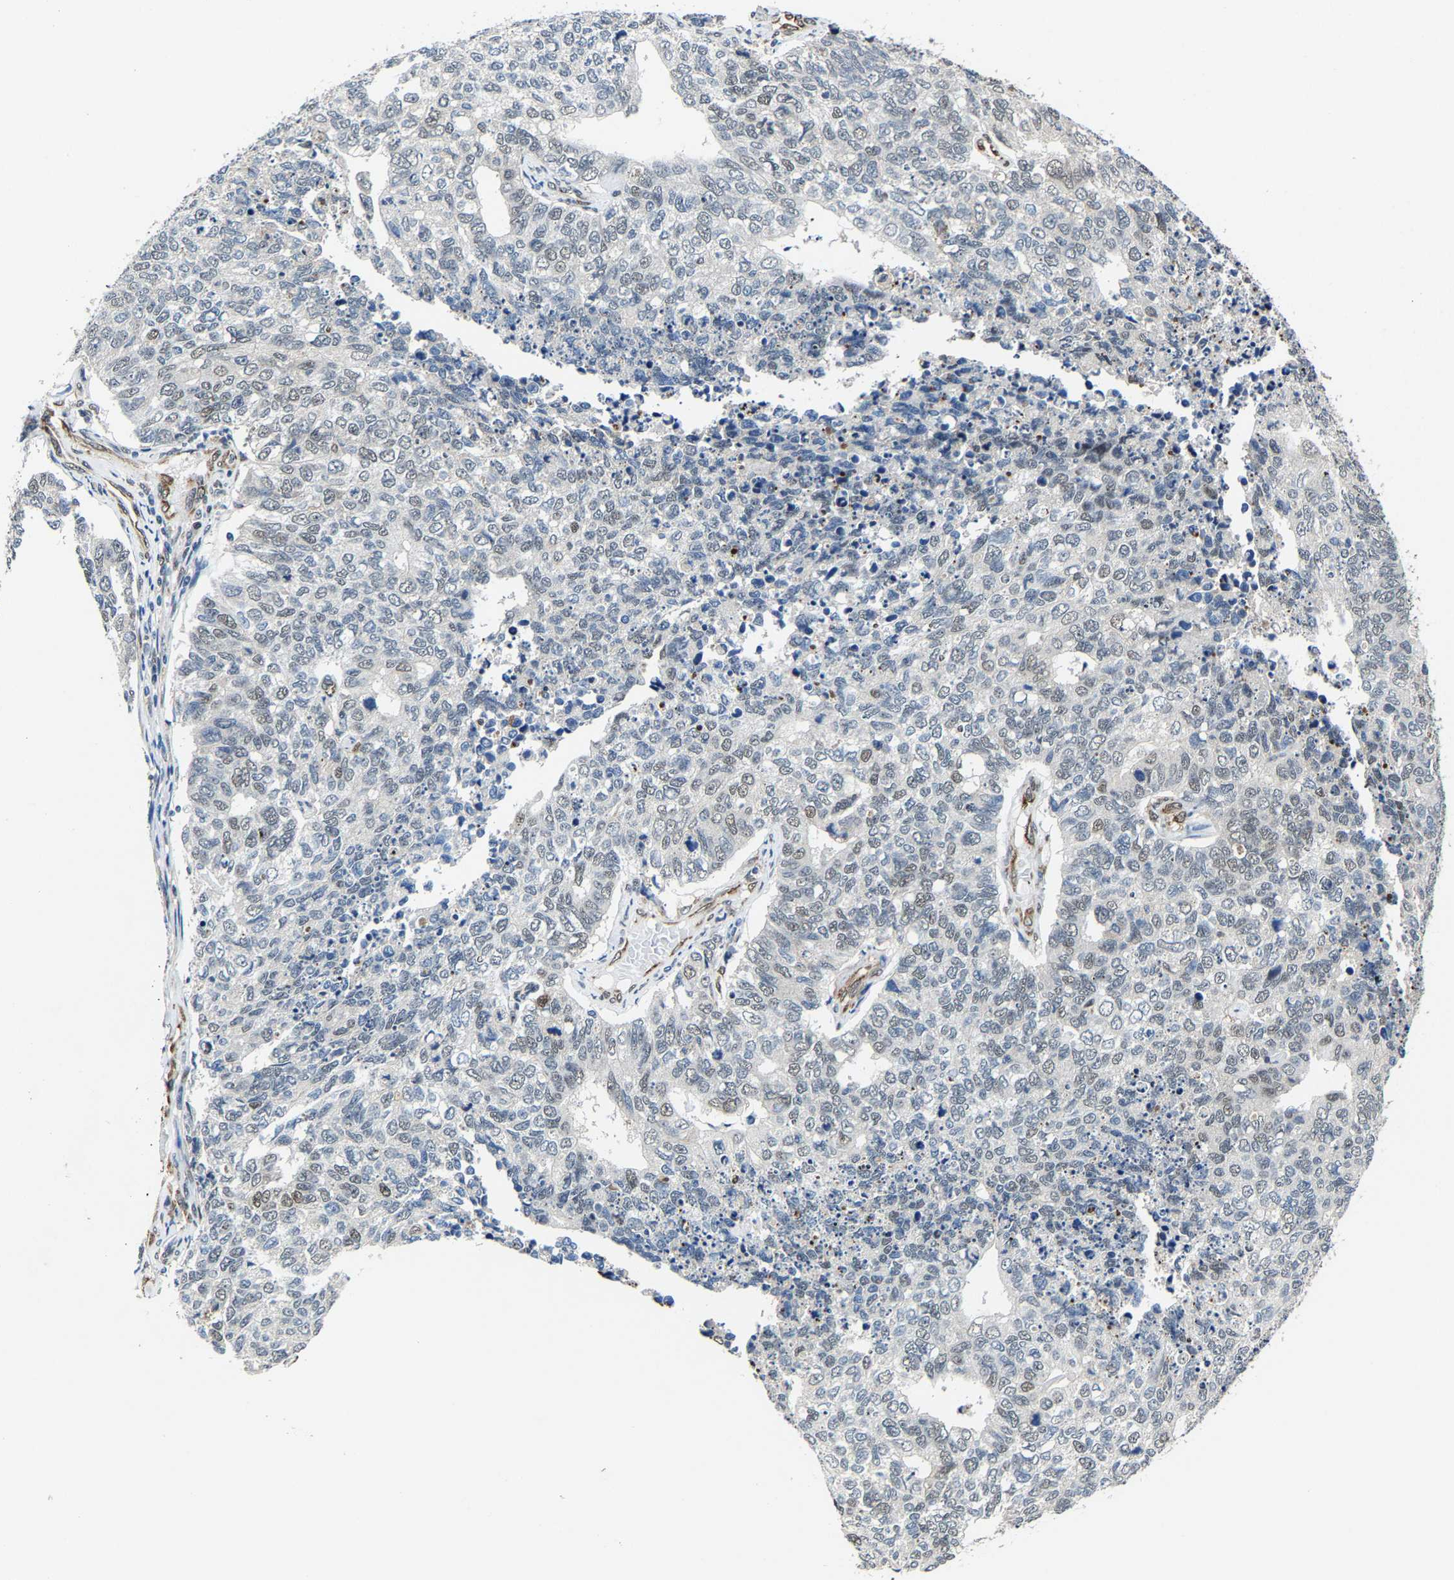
{"staining": {"intensity": "weak", "quantity": "<25%", "location": "nuclear"}, "tissue": "cervical cancer", "cell_type": "Tumor cells", "image_type": "cancer", "snomed": [{"axis": "morphology", "description": "Squamous cell carcinoma, NOS"}, {"axis": "topography", "description": "Cervix"}], "caption": "Immunohistochemistry of squamous cell carcinoma (cervical) exhibits no expression in tumor cells. The staining is performed using DAB brown chromogen with nuclei counter-stained in using hematoxylin.", "gene": "METTL1", "patient": {"sex": "female", "age": 63}}